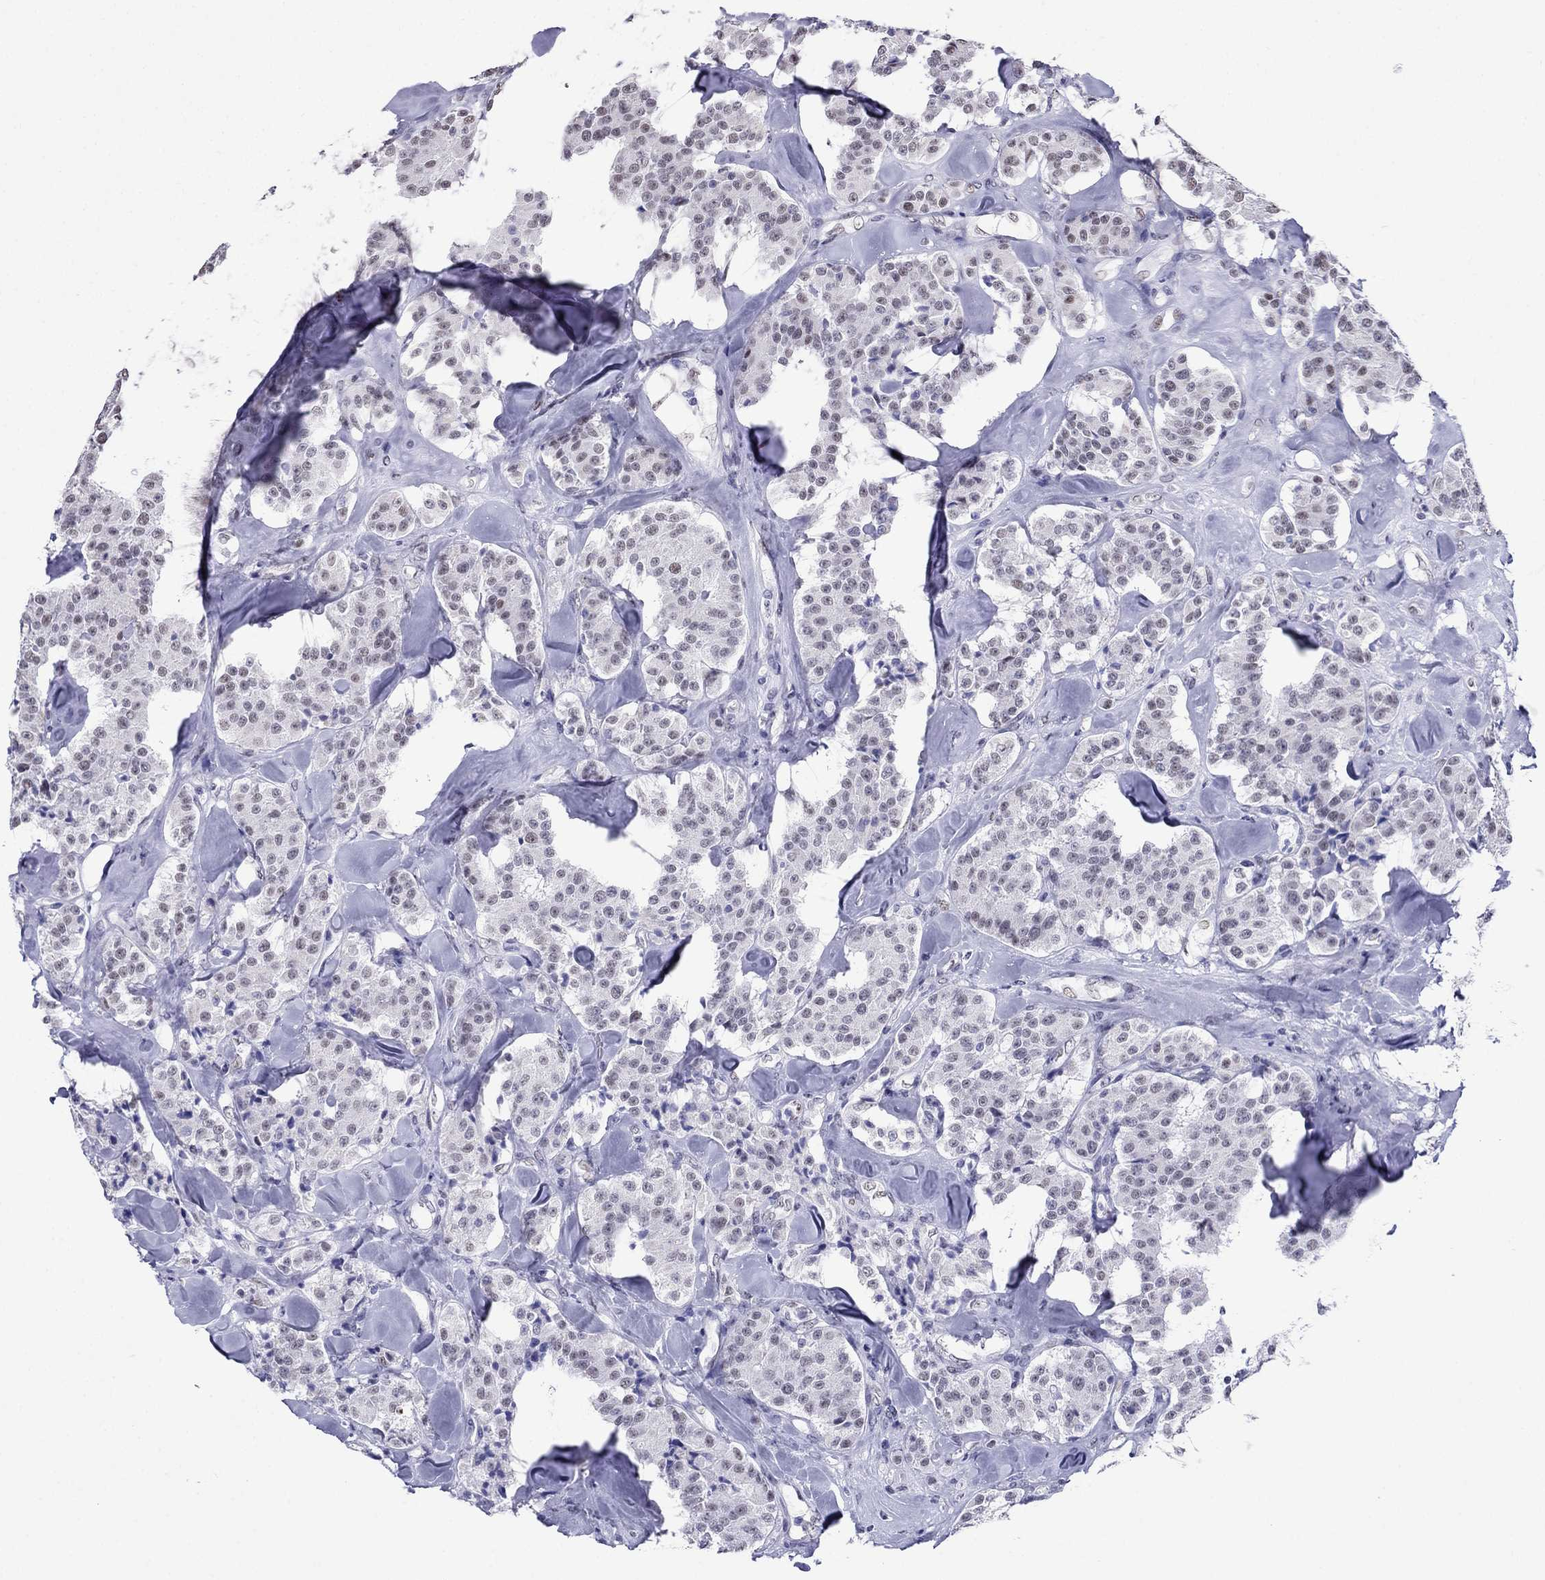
{"staining": {"intensity": "negative", "quantity": "none", "location": "none"}, "tissue": "carcinoid", "cell_type": "Tumor cells", "image_type": "cancer", "snomed": [{"axis": "morphology", "description": "Carcinoid, malignant, NOS"}, {"axis": "topography", "description": "Pancreas"}], "caption": "This is an immunohistochemistry (IHC) micrograph of human carcinoid. There is no staining in tumor cells.", "gene": "PPM1G", "patient": {"sex": "male", "age": 41}}